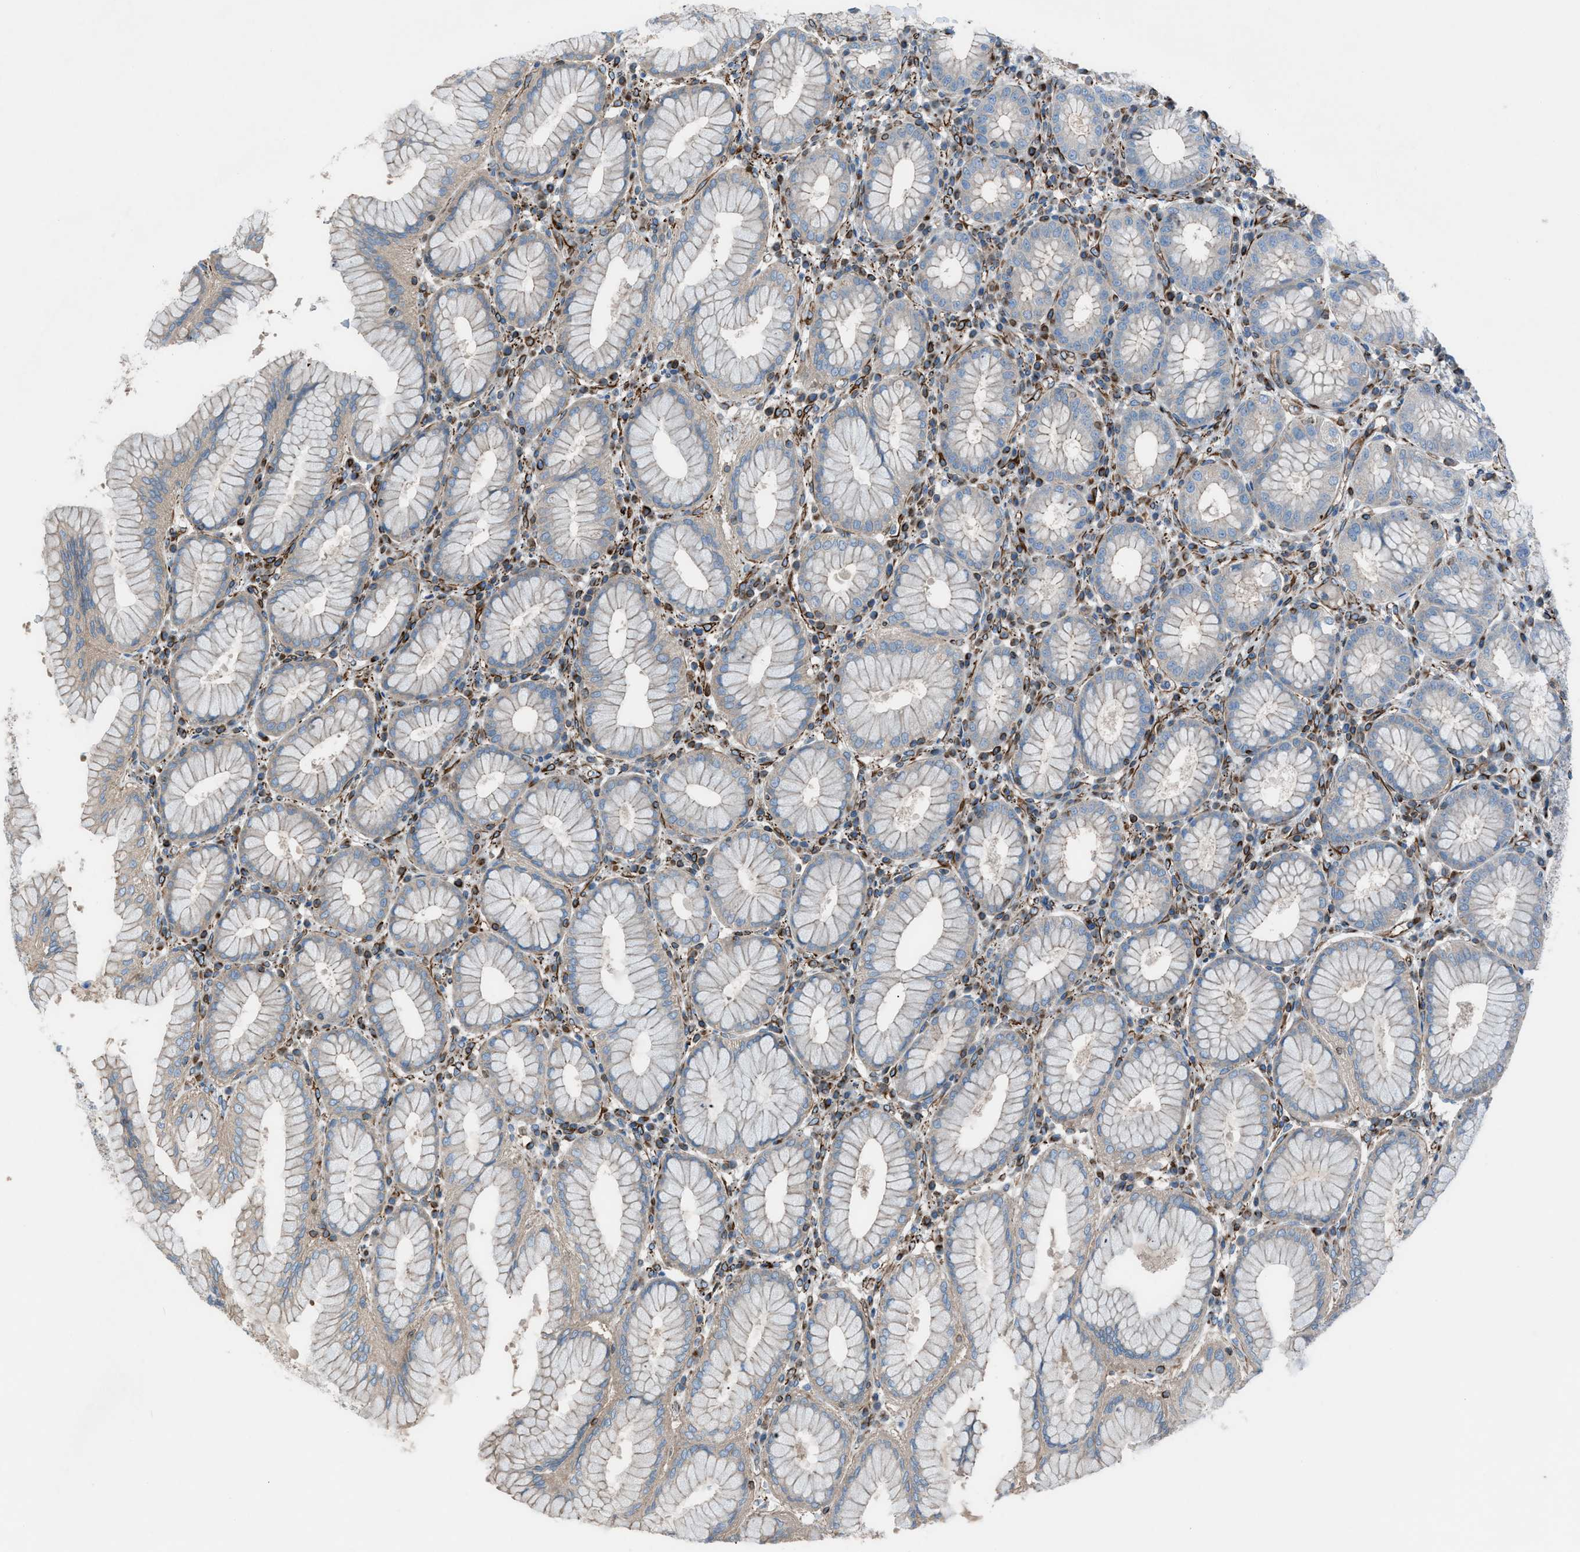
{"staining": {"intensity": "weak", "quantity": "25%-75%", "location": "cytoplasmic/membranous"}, "tissue": "stomach", "cell_type": "Glandular cells", "image_type": "normal", "snomed": [{"axis": "morphology", "description": "Normal tissue, NOS"}, {"axis": "topography", "description": "Stomach"}, {"axis": "topography", "description": "Stomach, lower"}], "caption": "A histopathology image showing weak cytoplasmic/membranous expression in about 25%-75% of glandular cells in unremarkable stomach, as visualized by brown immunohistochemical staining.", "gene": "CABP7", "patient": {"sex": "female", "age": 56}}